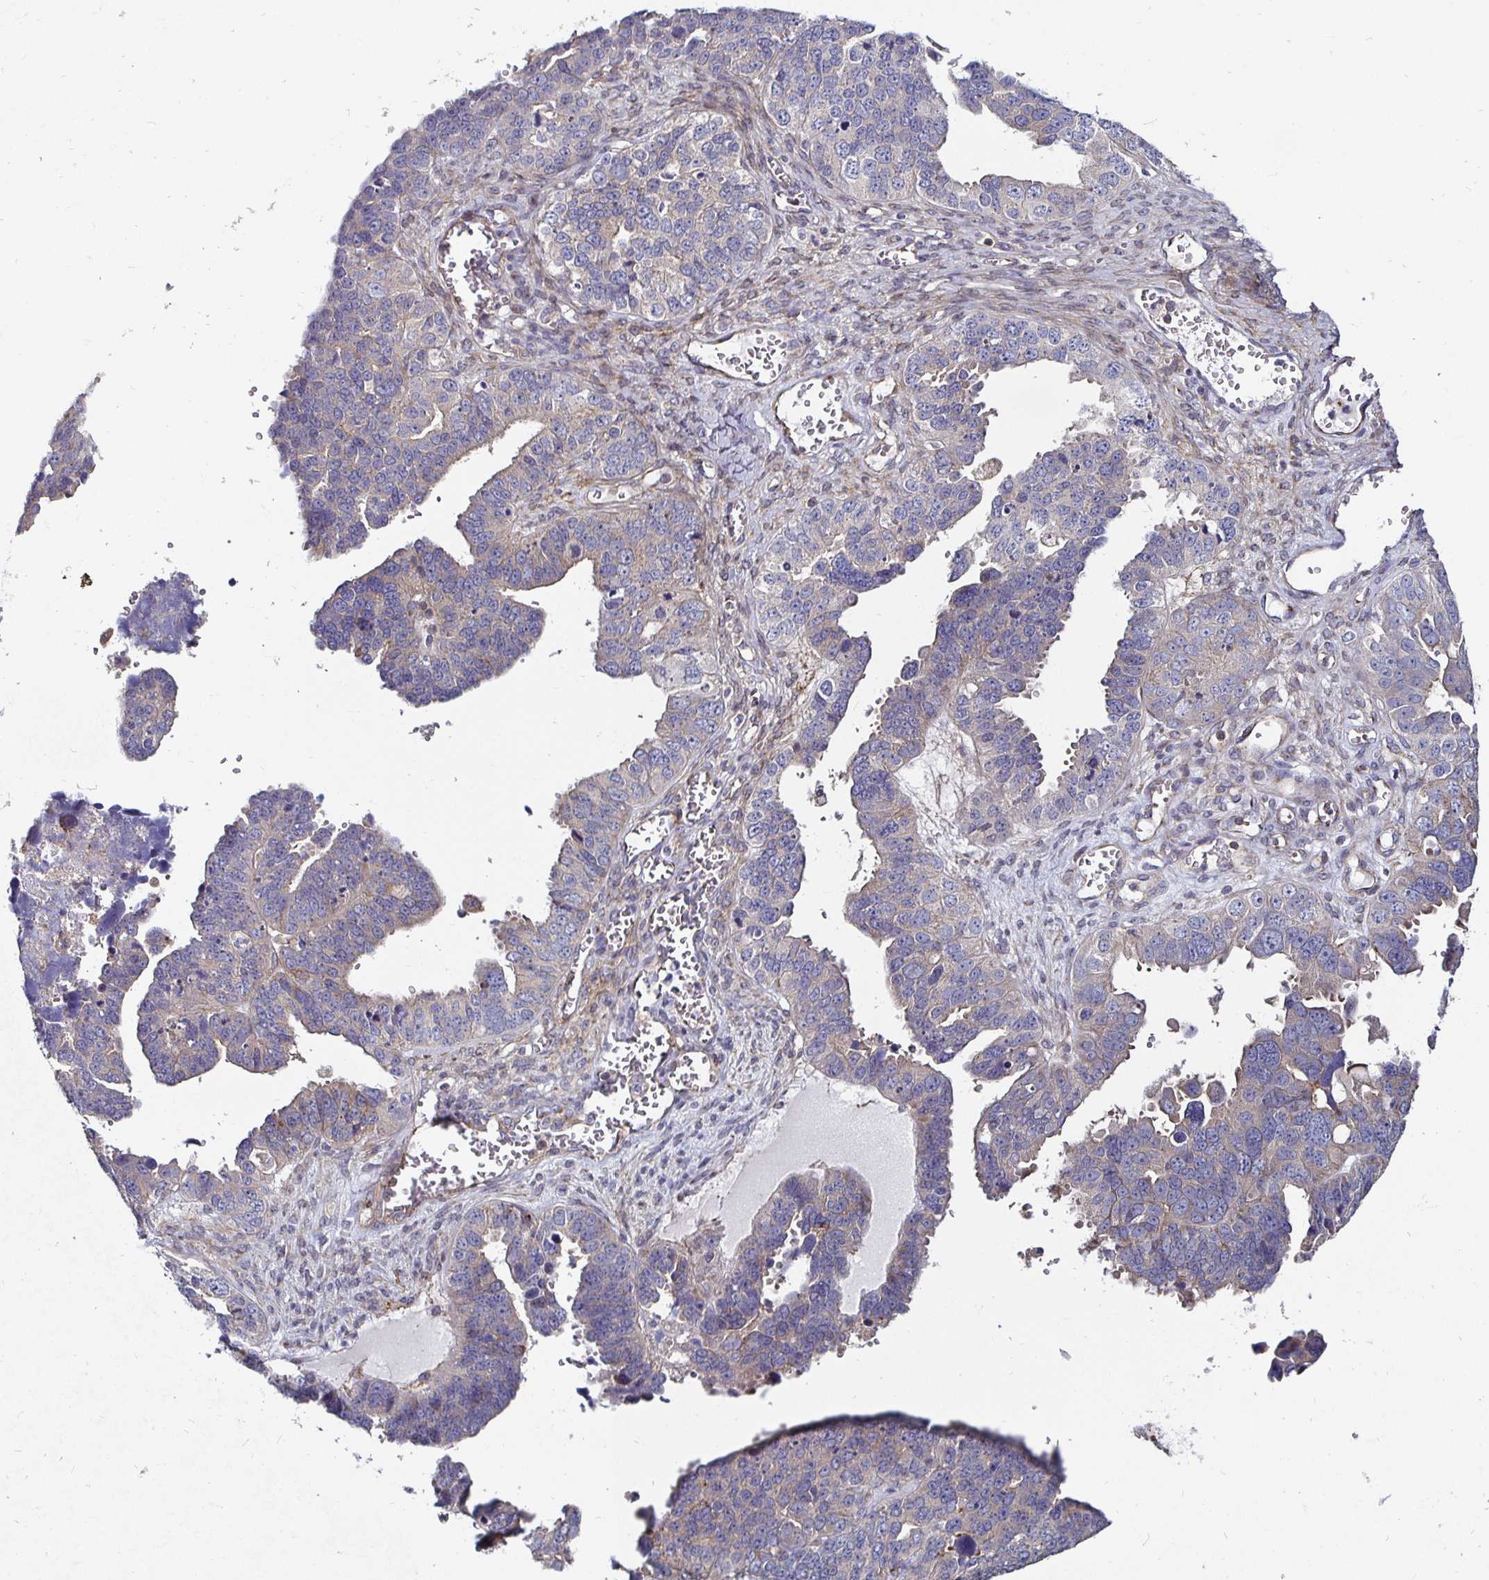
{"staining": {"intensity": "moderate", "quantity": "<25%", "location": "cytoplasmic/membranous"}, "tissue": "ovarian cancer", "cell_type": "Tumor cells", "image_type": "cancer", "snomed": [{"axis": "morphology", "description": "Cystadenocarcinoma, serous, NOS"}, {"axis": "topography", "description": "Ovary"}], "caption": "Serous cystadenocarcinoma (ovarian) stained with a protein marker exhibits moderate staining in tumor cells.", "gene": "GJA4", "patient": {"sex": "female", "age": 76}}